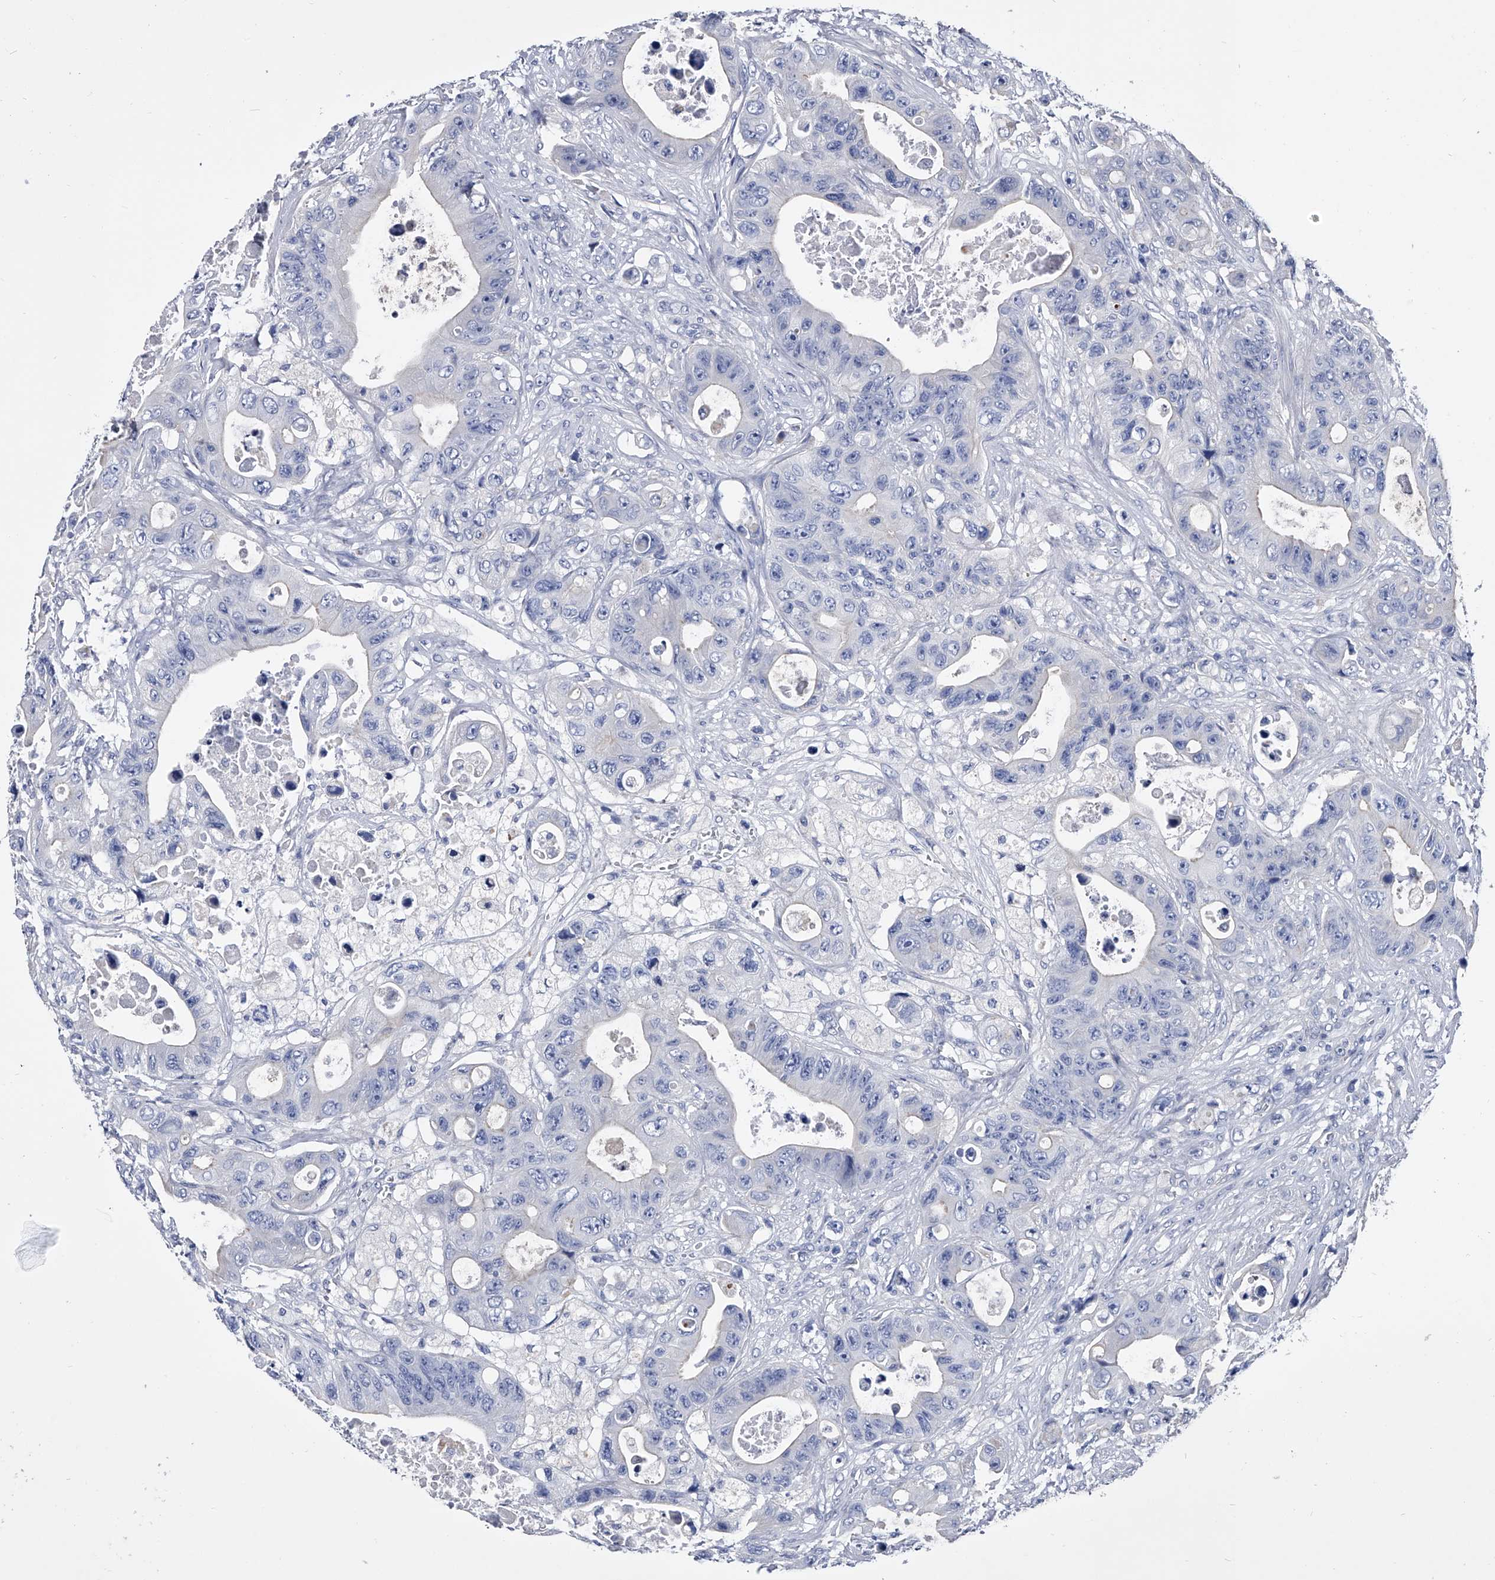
{"staining": {"intensity": "negative", "quantity": "none", "location": "none"}, "tissue": "colorectal cancer", "cell_type": "Tumor cells", "image_type": "cancer", "snomed": [{"axis": "morphology", "description": "Adenocarcinoma, NOS"}, {"axis": "topography", "description": "Colon"}], "caption": "Immunohistochemistry micrograph of neoplastic tissue: human colorectal cancer (adenocarcinoma) stained with DAB exhibits no significant protein positivity in tumor cells. (Stains: DAB (3,3'-diaminobenzidine) immunohistochemistry with hematoxylin counter stain, Microscopy: brightfield microscopy at high magnification).", "gene": "EFCAB7", "patient": {"sex": "female", "age": 46}}